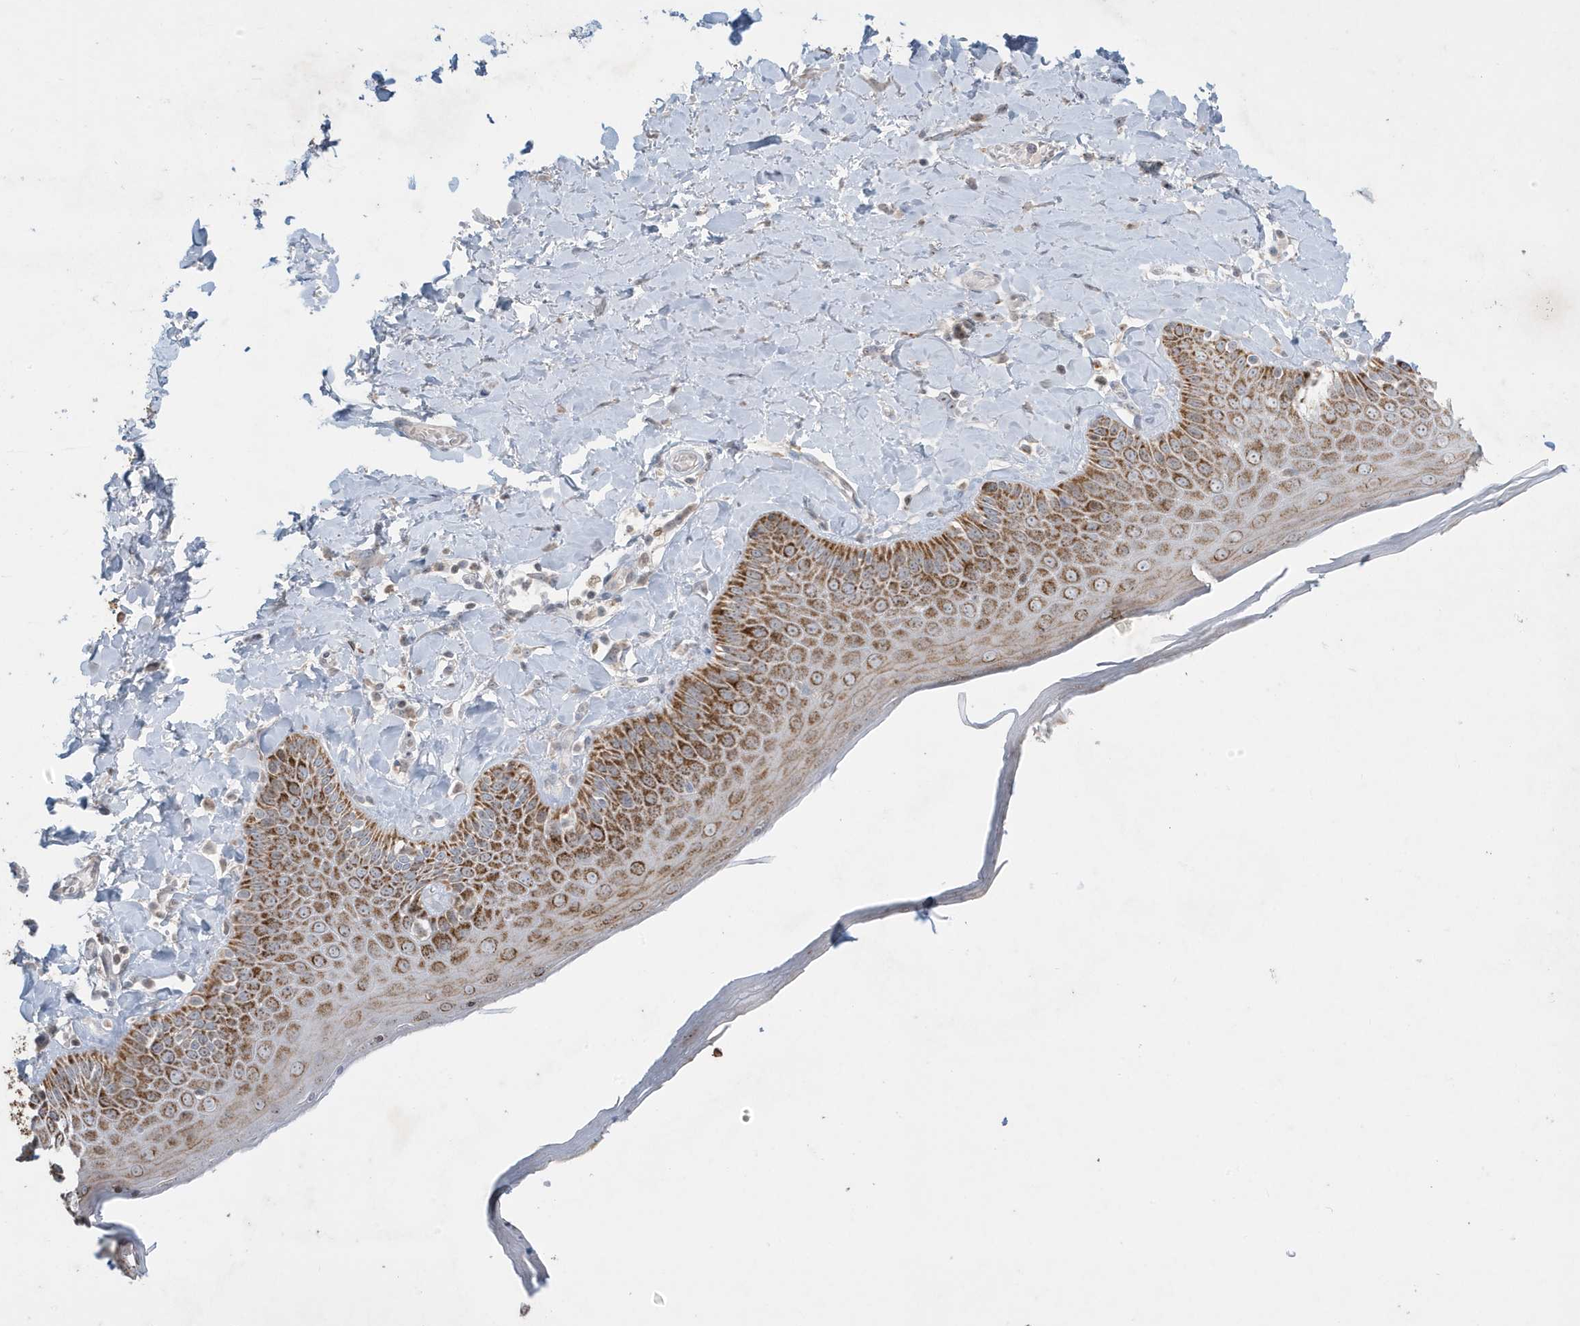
{"staining": {"intensity": "strong", "quantity": ">75%", "location": "cytoplasmic/membranous"}, "tissue": "skin", "cell_type": "Epidermal cells", "image_type": "normal", "snomed": [{"axis": "morphology", "description": "Normal tissue, NOS"}, {"axis": "topography", "description": "Anal"}], "caption": "High-power microscopy captured an immunohistochemistry histopathology image of unremarkable skin, revealing strong cytoplasmic/membranous staining in about >75% of epidermal cells.", "gene": "FNDC1", "patient": {"sex": "male", "age": 69}}